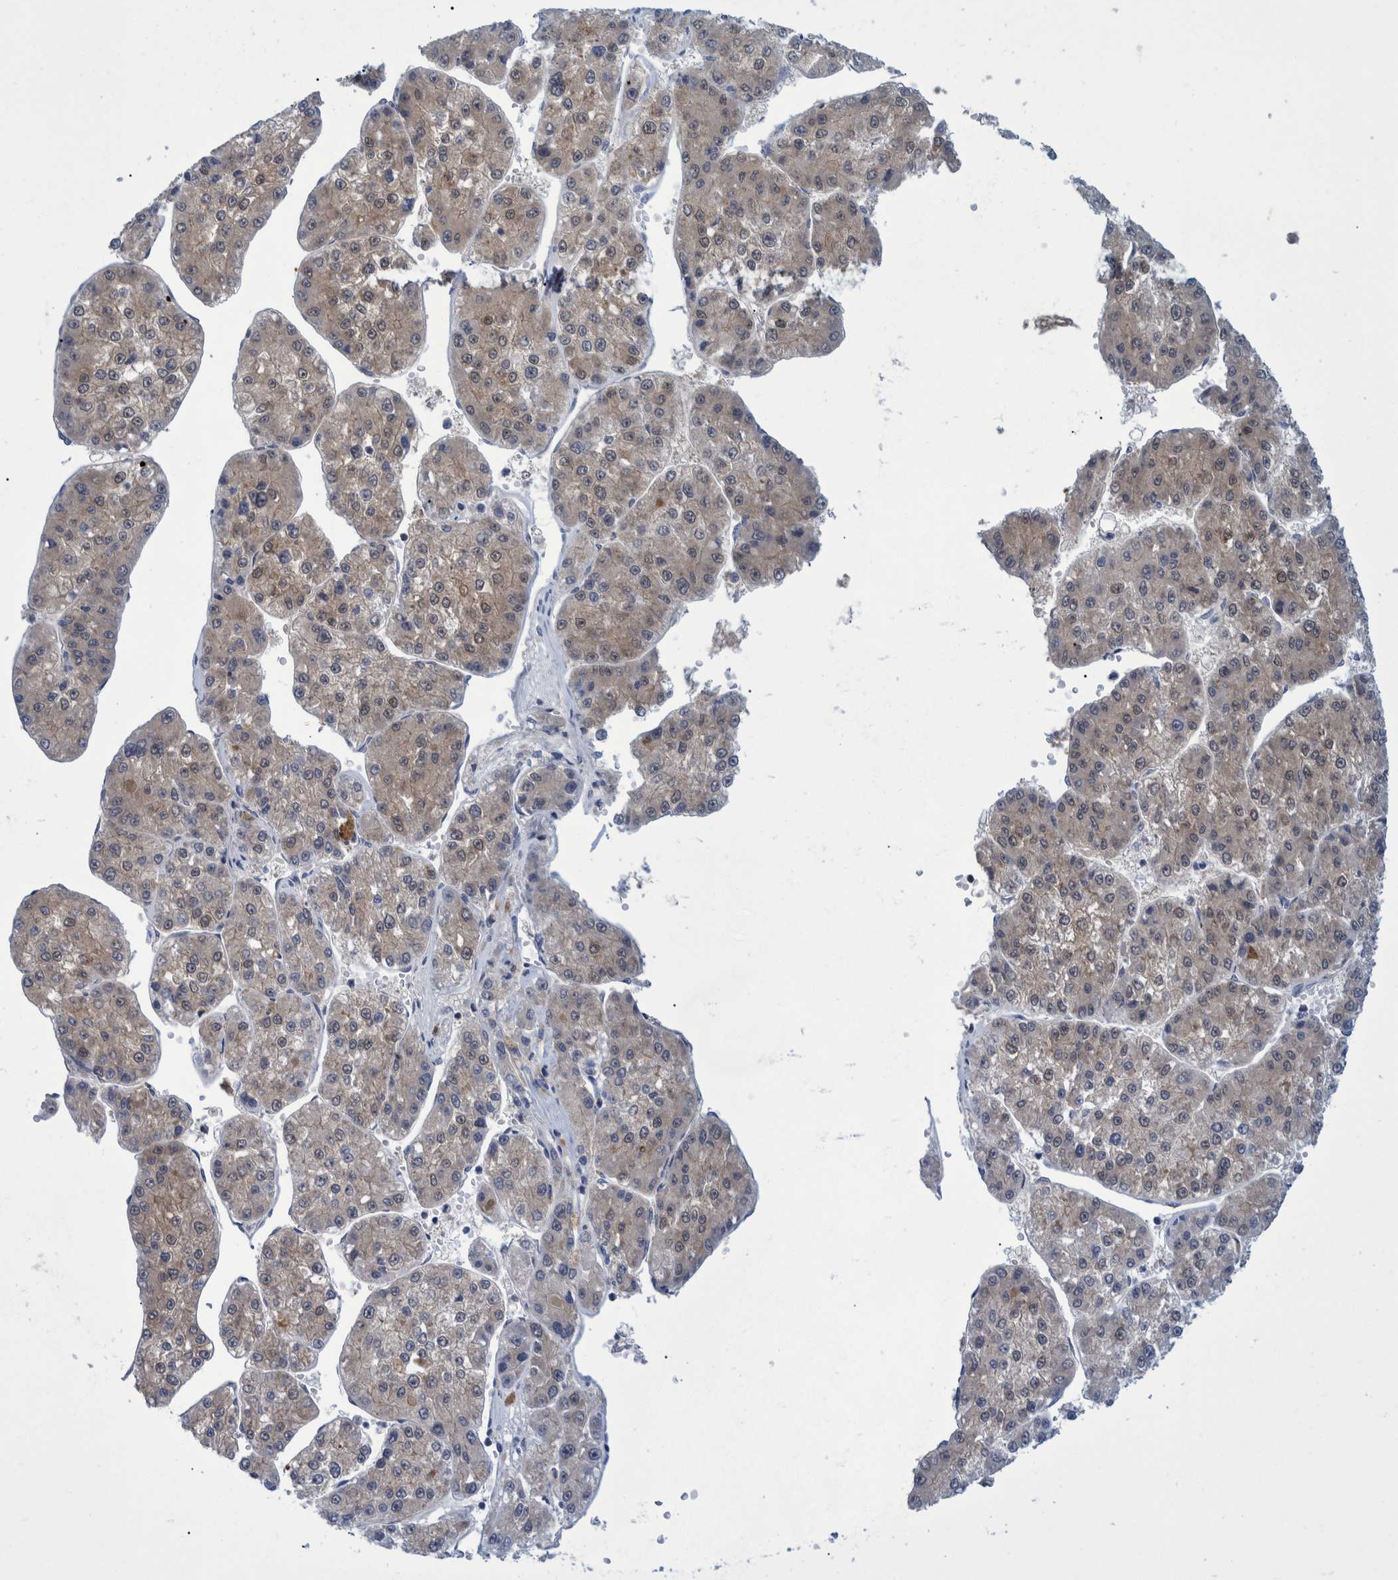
{"staining": {"intensity": "weak", "quantity": "25%-75%", "location": "cytoplasmic/membranous"}, "tissue": "liver cancer", "cell_type": "Tumor cells", "image_type": "cancer", "snomed": [{"axis": "morphology", "description": "Carcinoma, Hepatocellular, NOS"}, {"axis": "topography", "description": "Liver"}], "caption": "Immunohistochemistry of human liver hepatocellular carcinoma reveals low levels of weak cytoplasmic/membranous expression in about 25%-75% of tumor cells.", "gene": "PCYT2", "patient": {"sex": "female", "age": 73}}